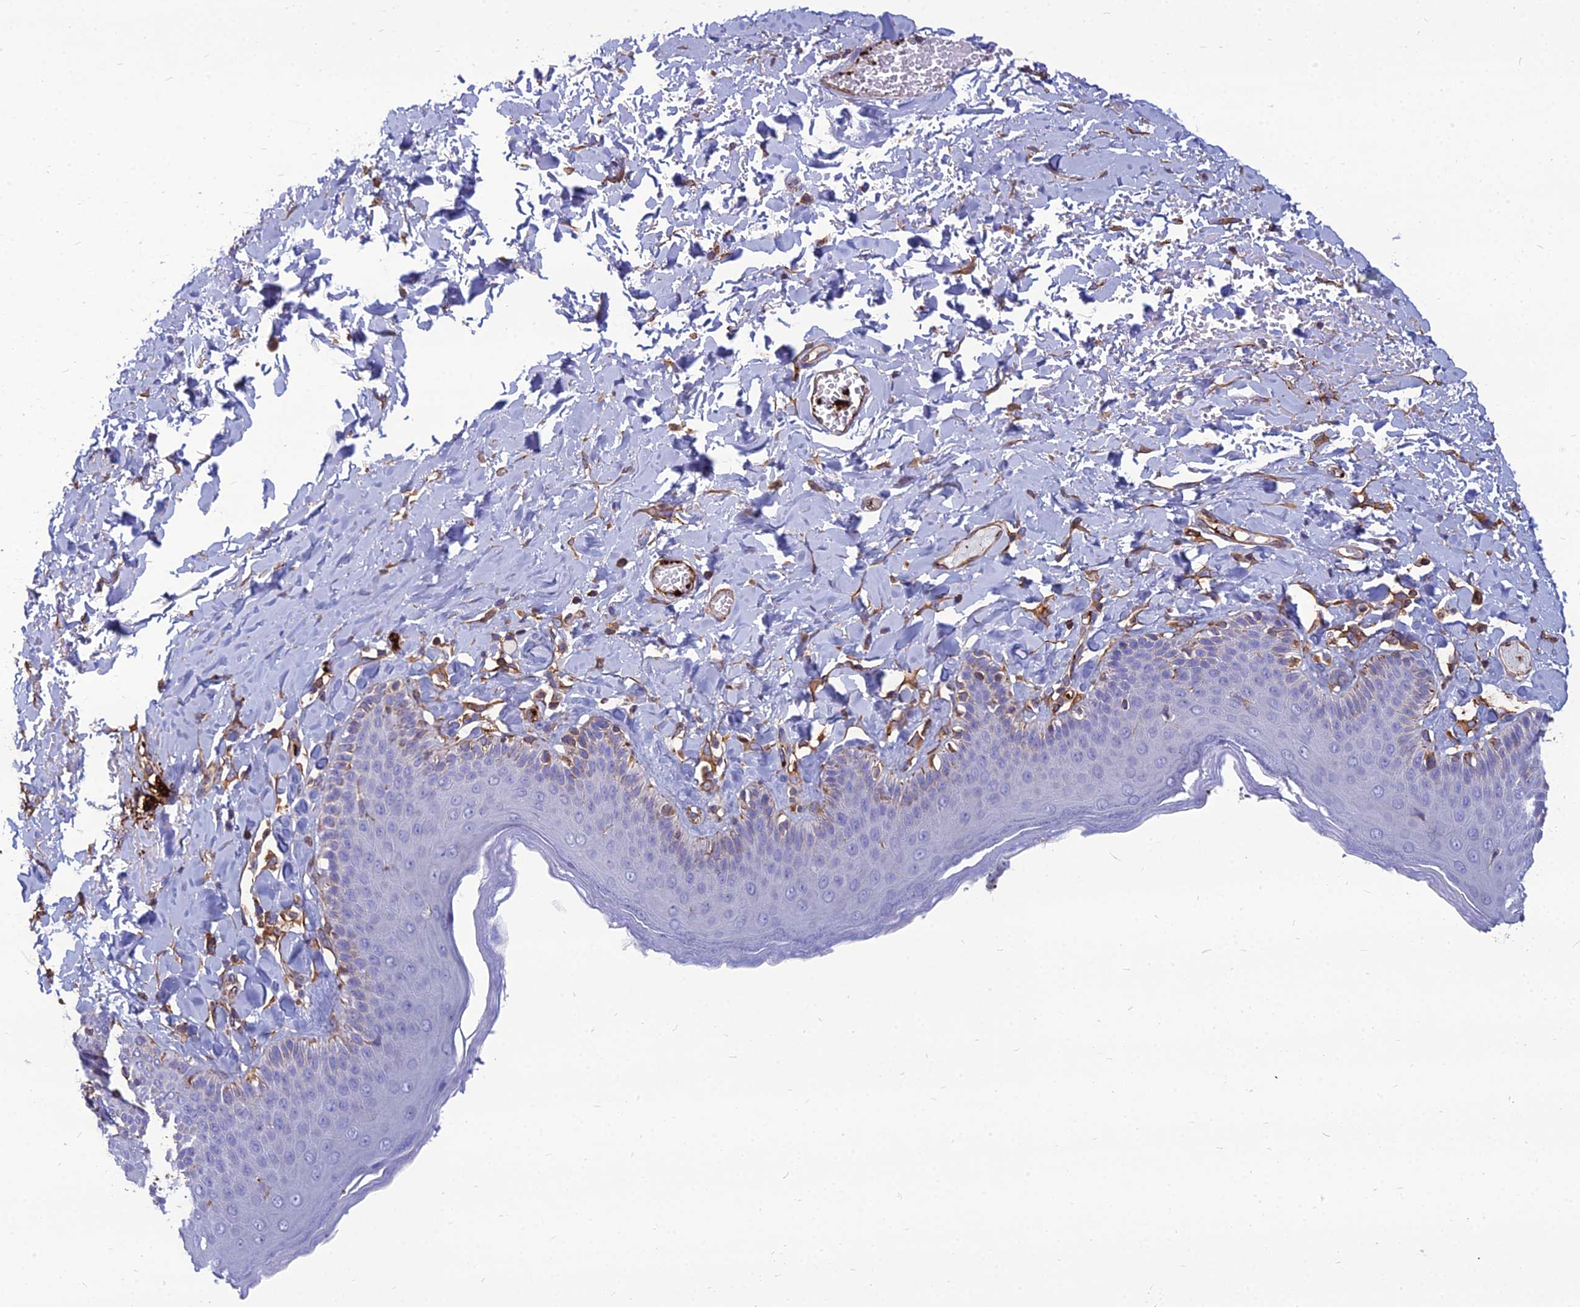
{"staining": {"intensity": "moderate", "quantity": "<25%", "location": "cytoplasmic/membranous"}, "tissue": "skin", "cell_type": "Epidermal cells", "image_type": "normal", "snomed": [{"axis": "morphology", "description": "Normal tissue, NOS"}, {"axis": "topography", "description": "Anal"}], "caption": "Epidermal cells display low levels of moderate cytoplasmic/membranous expression in about <25% of cells in unremarkable human skin.", "gene": "PSMD11", "patient": {"sex": "male", "age": 69}}